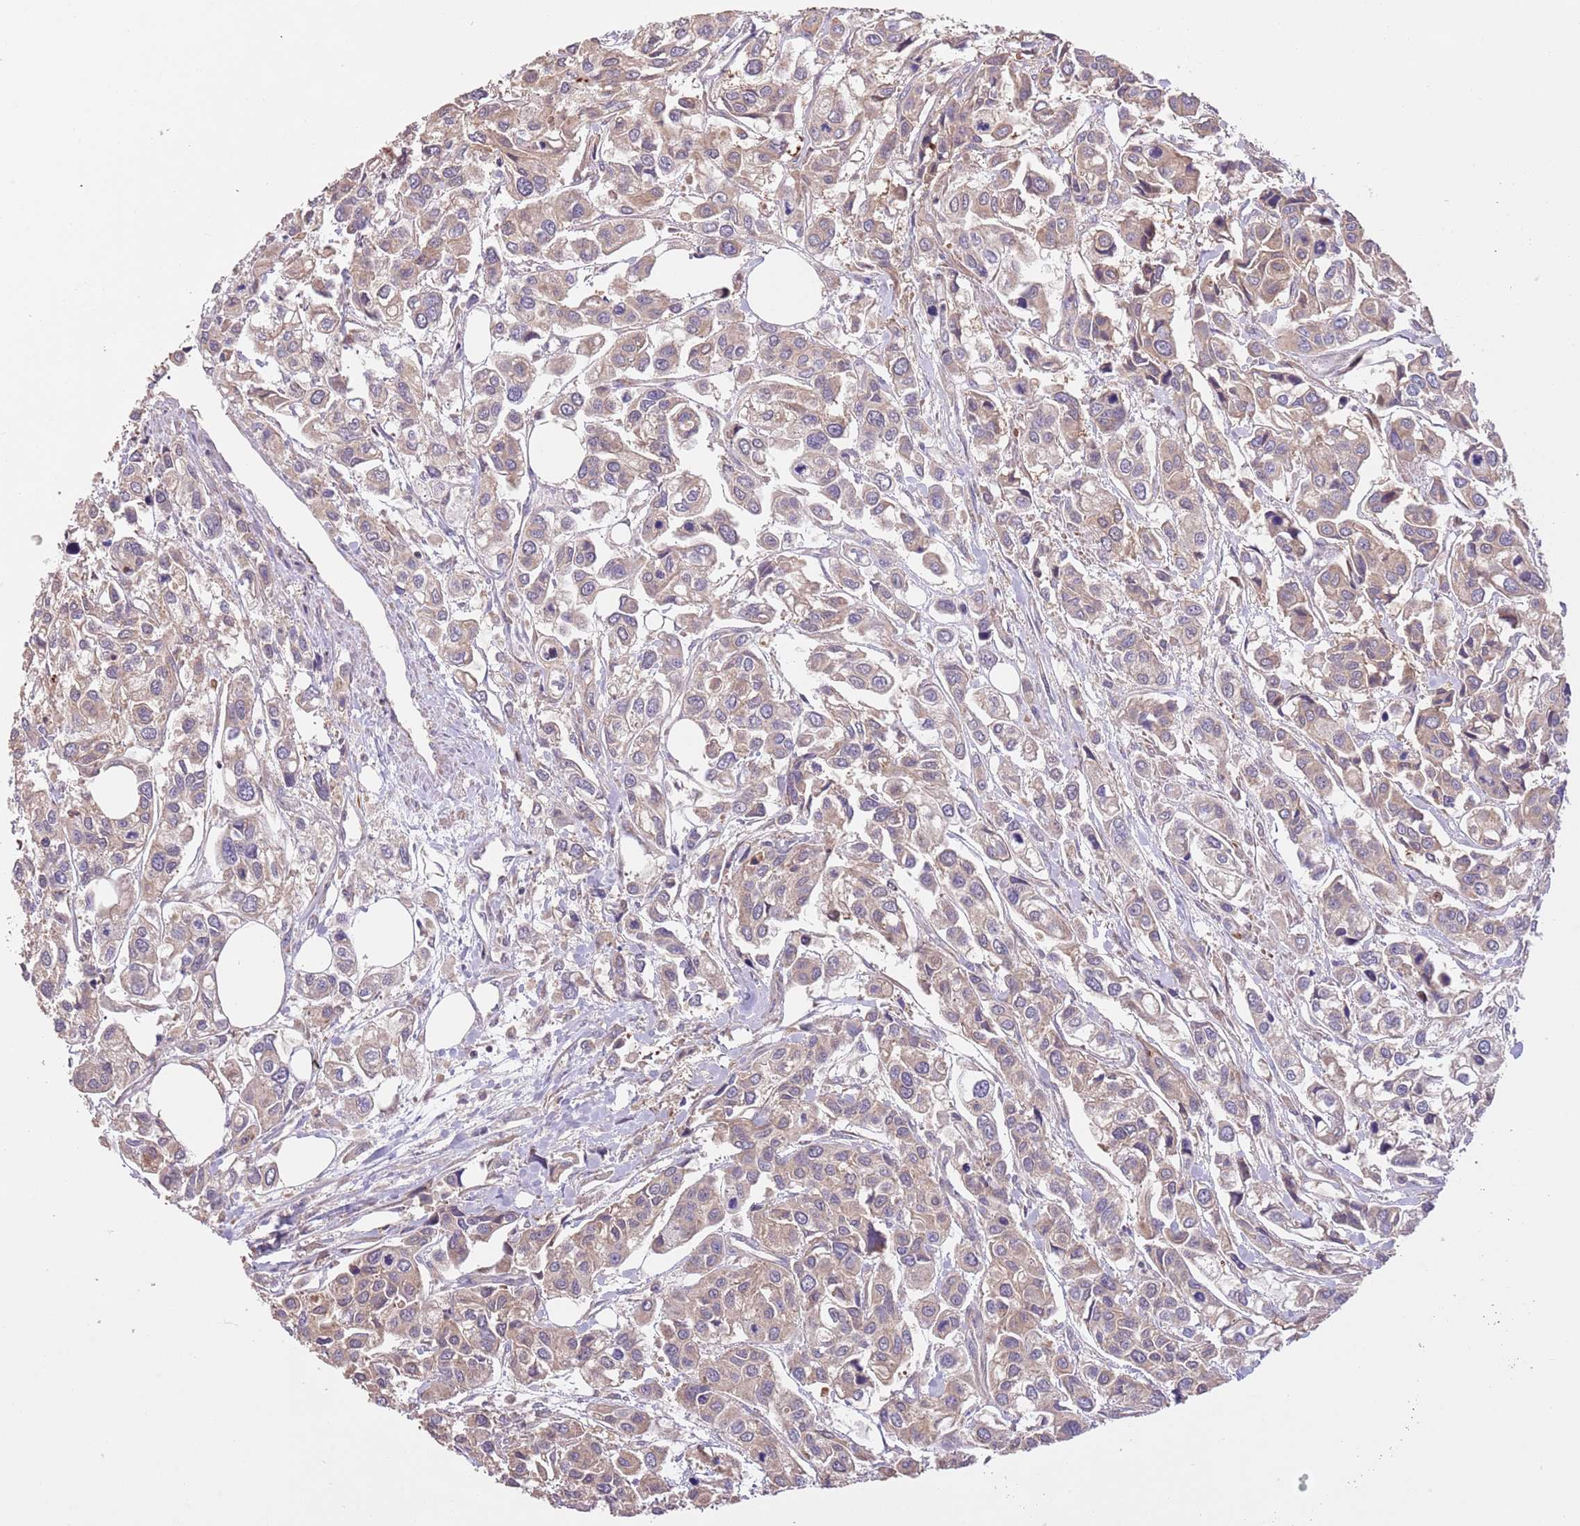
{"staining": {"intensity": "weak", "quantity": ">75%", "location": "cytoplasmic/membranous"}, "tissue": "urothelial cancer", "cell_type": "Tumor cells", "image_type": "cancer", "snomed": [{"axis": "morphology", "description": "Urothelial carcinoma, High grade"}, {"axis": "topography", "description": "Urinary bladder"}], "caption": "Tumor cells display low levels of weak cytoplasmic/membranous staining in approximately >75% of cells in high-grade urothelial carcinoma.", "gene": "FAM89B", "patient": {"sex": "male", "age": 67}}